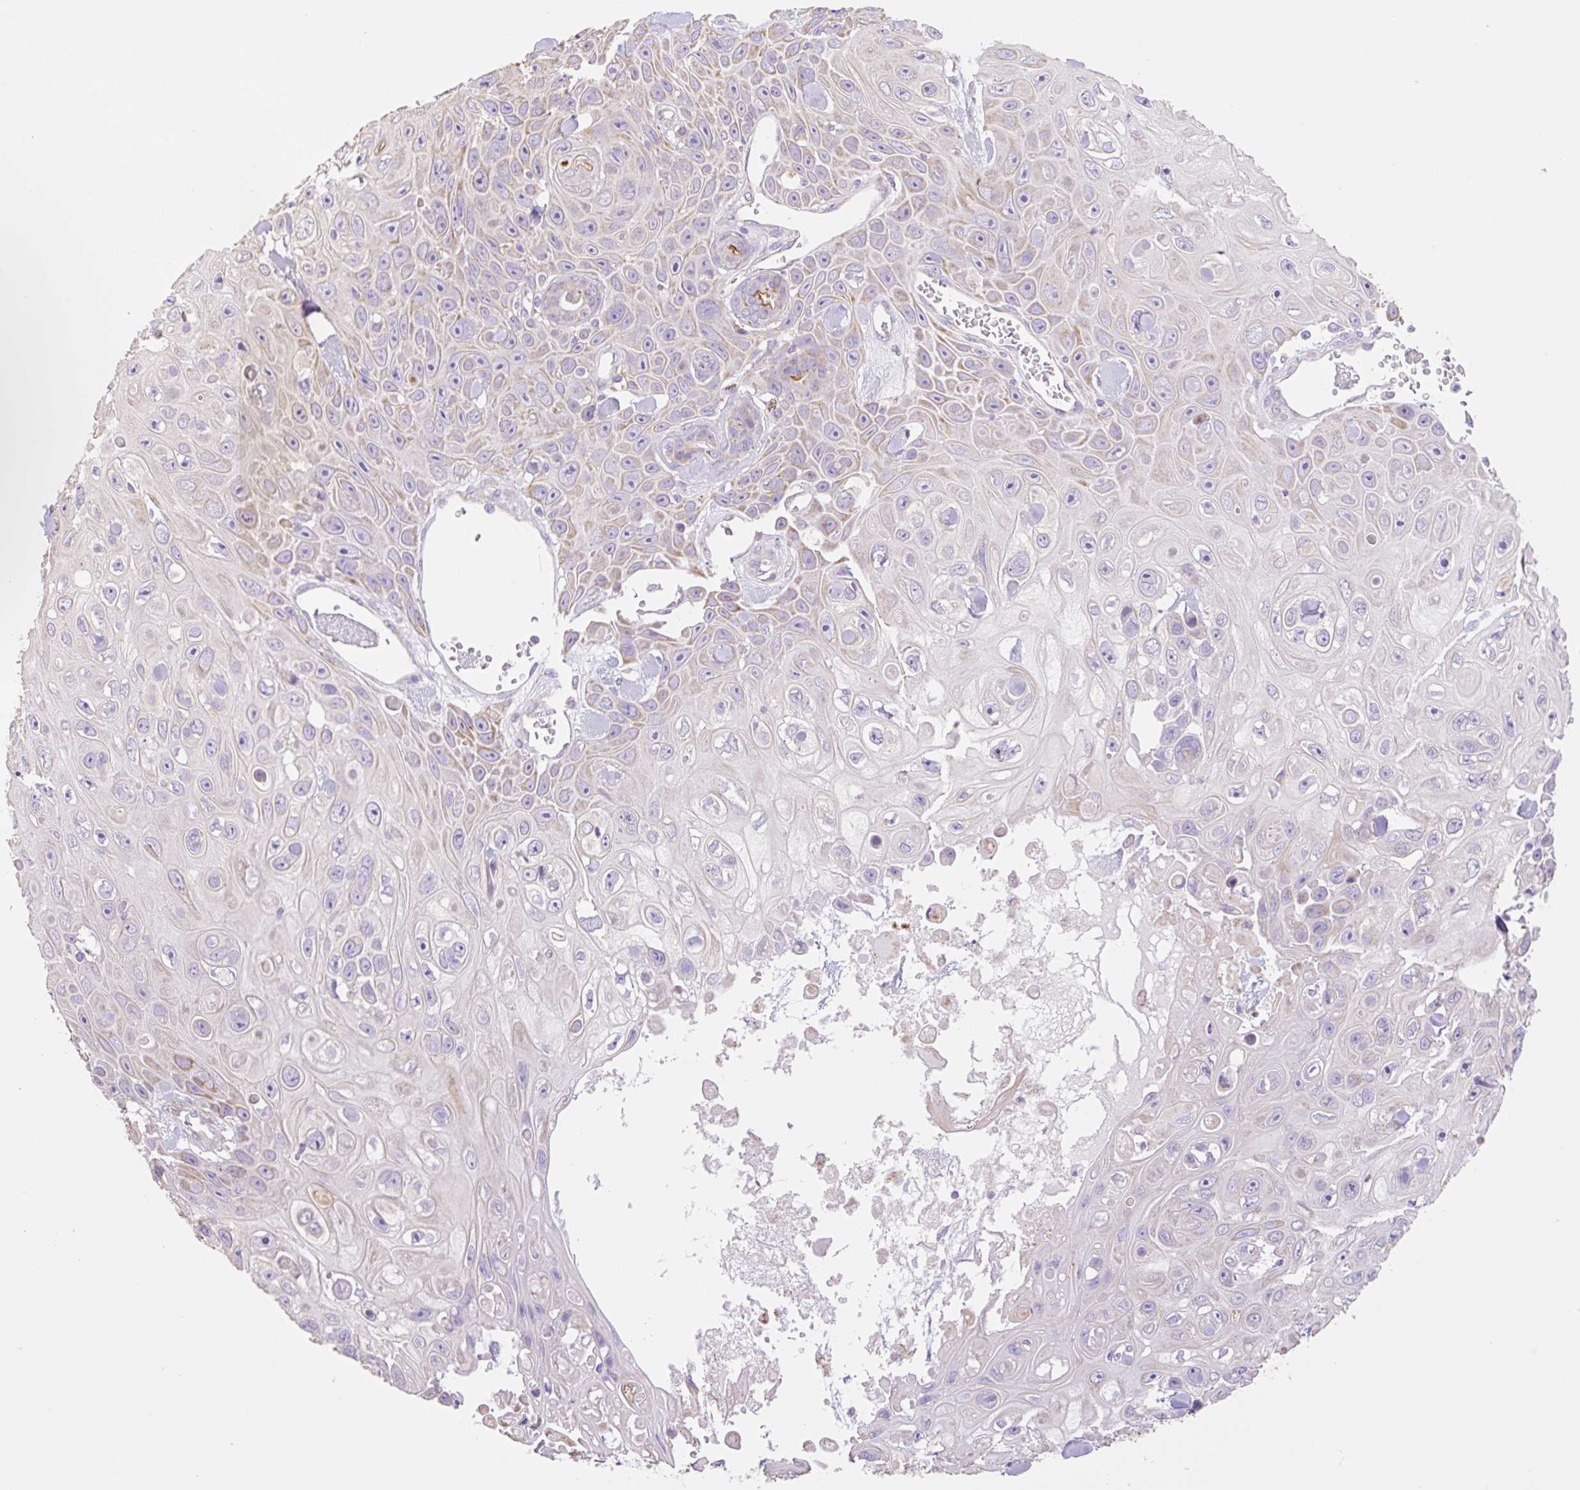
{"staining": {"intensity": "negative", "quantity": "none", "location": "none"}, "tissue": "skin cancer", "cell_type": "Tumor cells", "image_type": "cancer", "snomed": [{"axis": "morphology", "description": "Squamous cell carcinoma, NOS"}, {"axis": "topography", "description": "Skin"}], "caption": "Tumor cells are negative for brown protein staining in skin cancer (squamous cell carcinoma).", "gene": "COPZ2", "patient": {"sex": "male", "age": 82}}